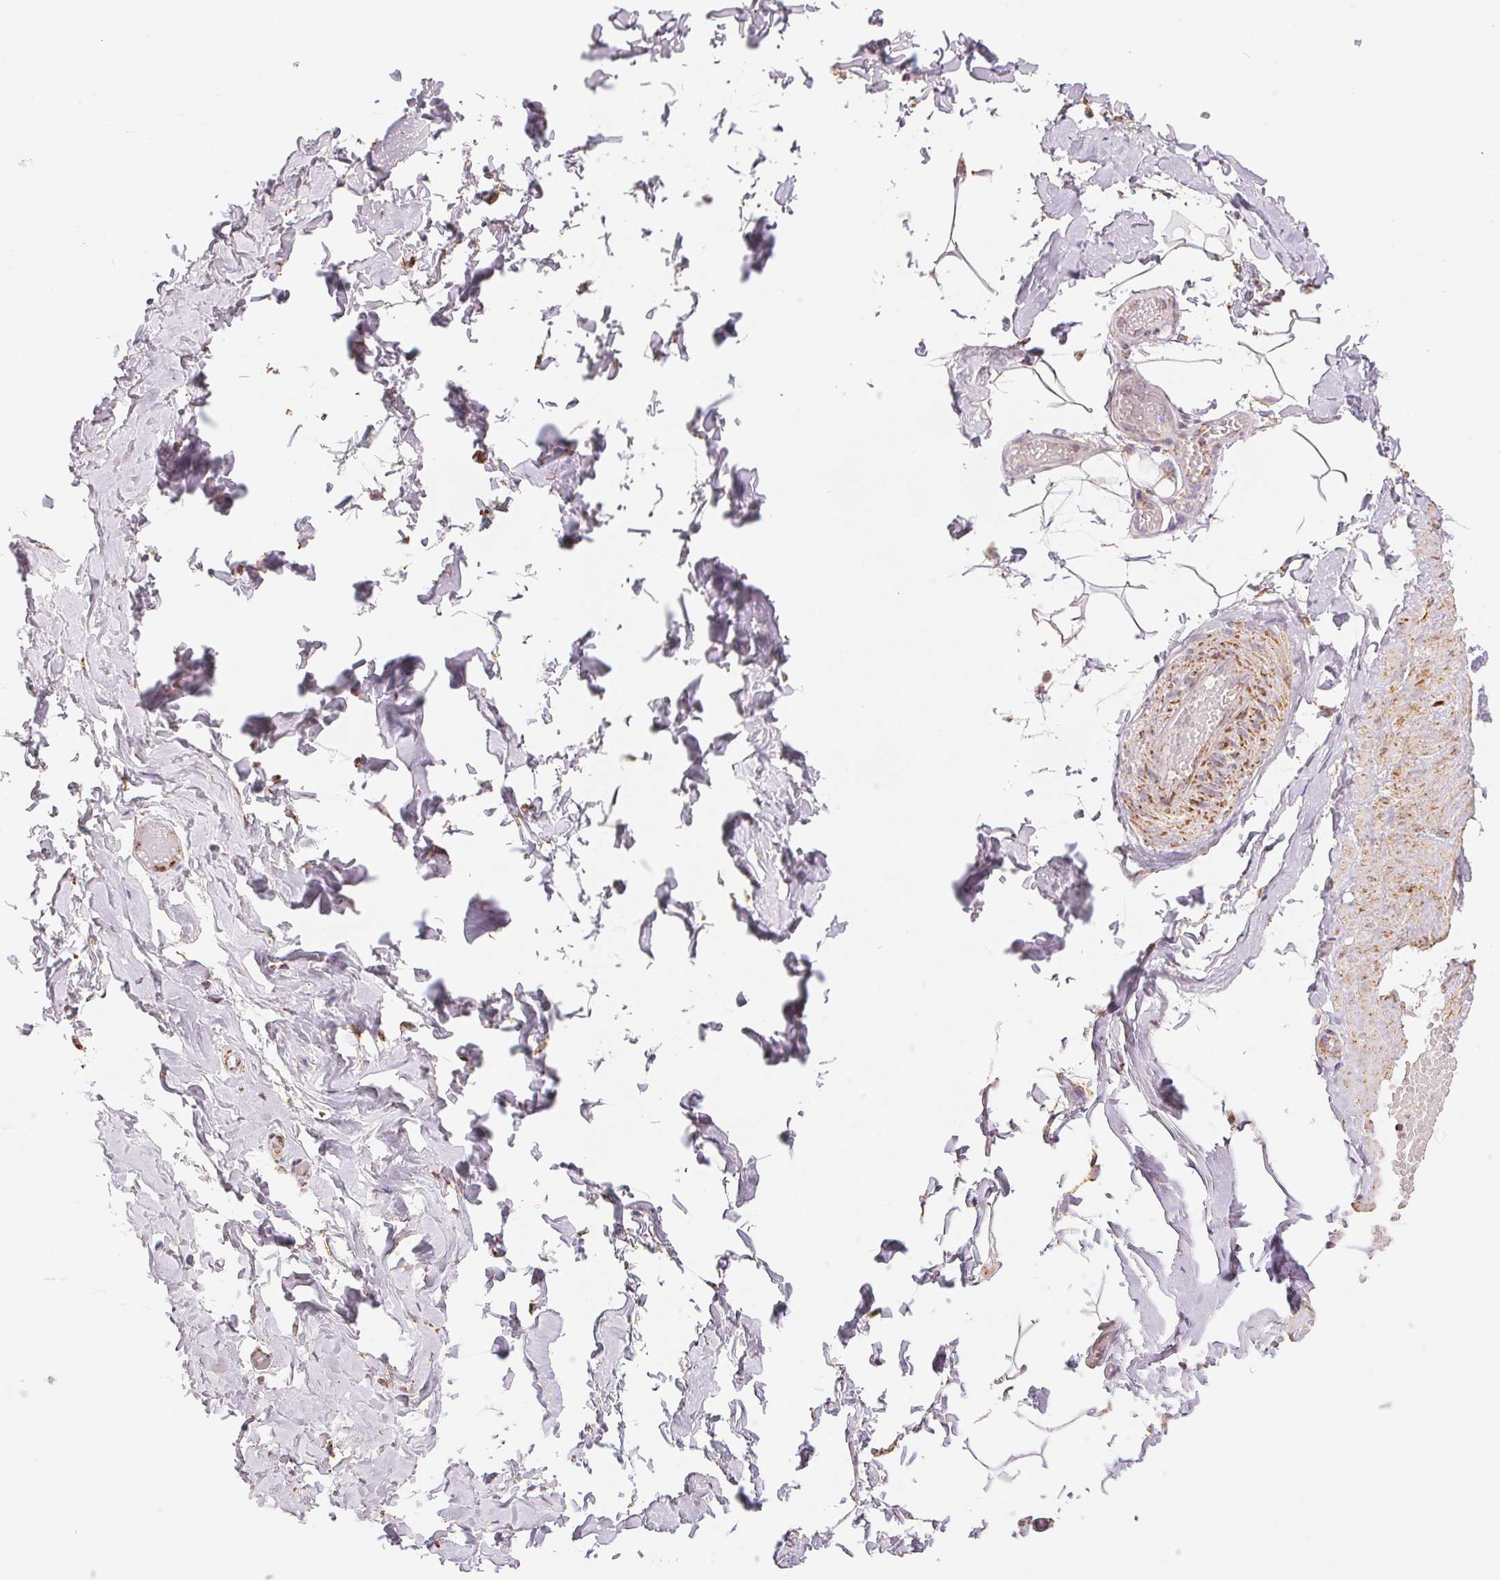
{"staining": {"intensity": "negative", "quantity": "none", "location": "none"}, "tissue": "adipose tissue", "cell_type": "Adipocytes", "image_type": "normal", "snomed": [{"axis": "morphology", "description": "Normal tissue, NOS"}, {"axis": "topography", "description": "Soft tissue"}, {"axis": "topography", "description": "Adipose tissue"}, {"axis": "topography", "description": "Vascular tissue"}, {"axis": "topography", "description": "Peripheral nerve tissue"}], "caption": "Immunohistochemistry of unremarkable adipose tissue displays no staining in adipocytes.", "gene": "SDHB", "patient": {"sex": "male", "age": 29}}